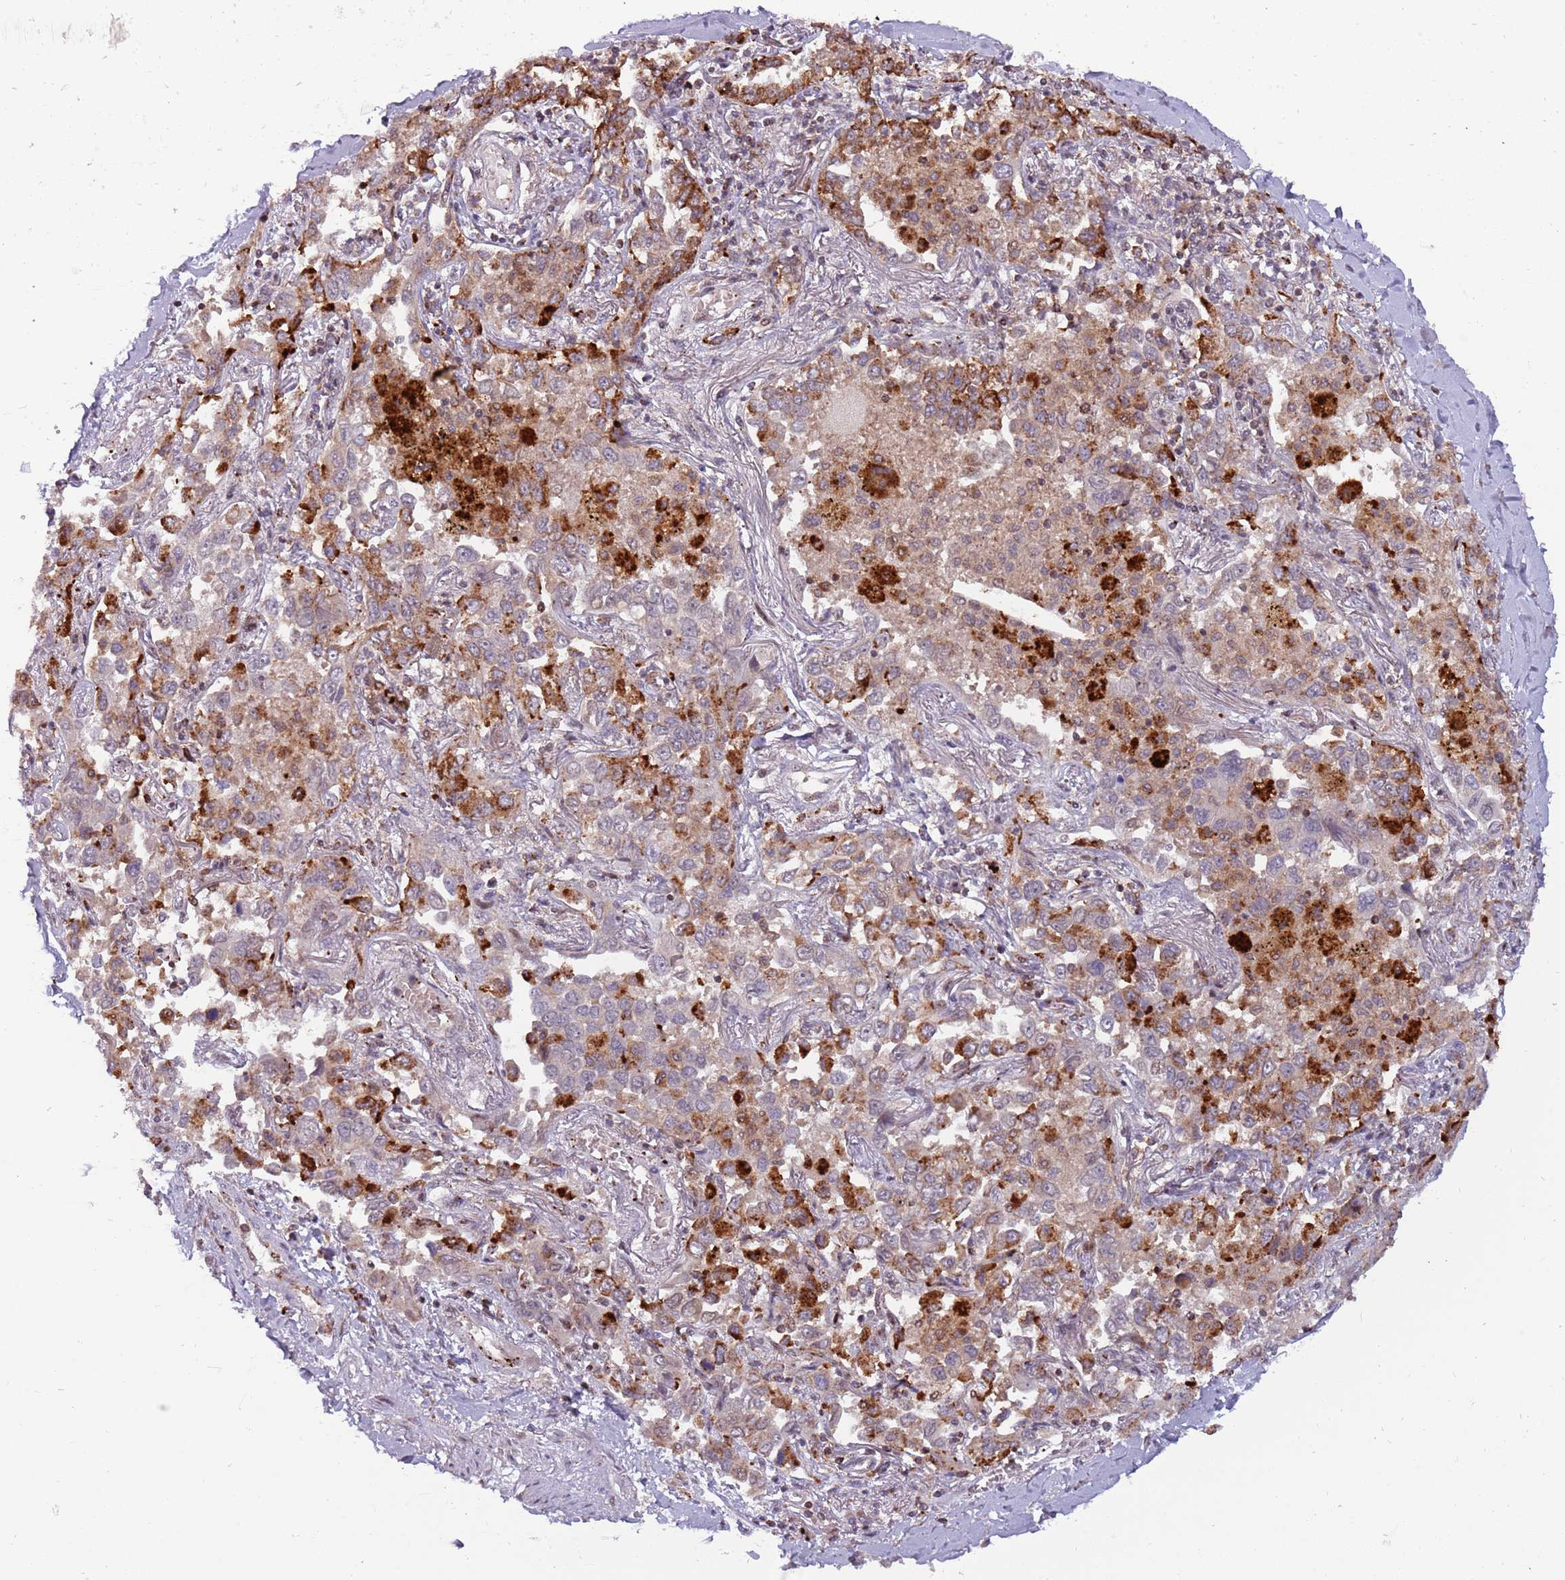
{"staining": {"intensity": "weak", "quantity": "25%-75%", "location": "cytoplasmic/membranous"}, "tissue": "lung cancer", "cell_type": "Tumor cells", "image_type": "cancer", "snomed": [{"axis": "morphology", "description": "Adenocarcinoma, NOS"}, {"axis": "topography", "description": "Lung"}], "caption": "Lung cancer (adenocarcinoma) tissue demonstrates weak cytoplasmic/membranous expression in approximately 25%-75% of tumor cells, visualized by immunohistochemistry.", "gene": "ULK3", "patient": {"sex": "male", "age": 67}}